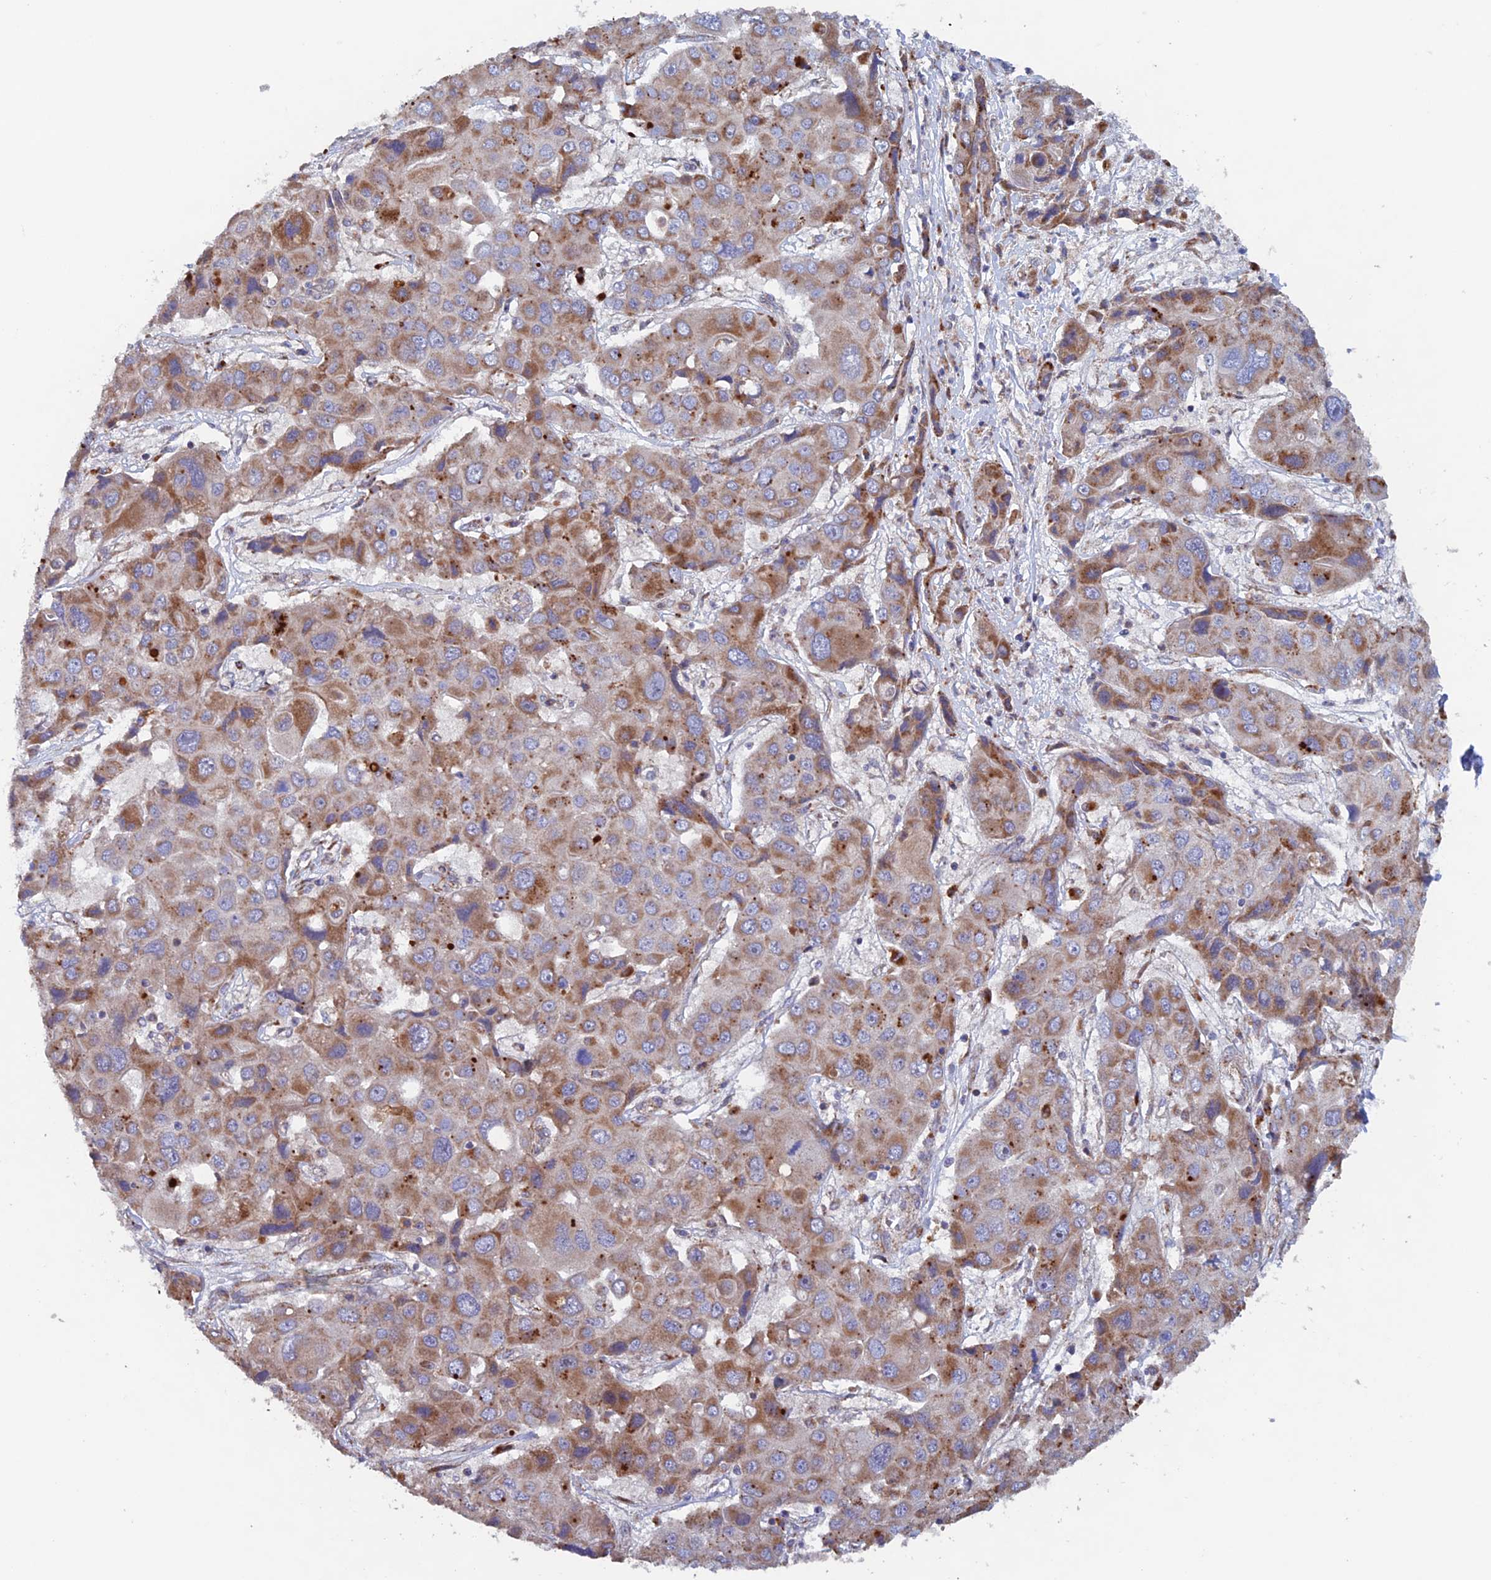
{"staining": {"intensity": "moderate", "quantity": "25%-75%", "location": "cytoplasmic/membranous"}, "tissue": "liver cancer", "cell_type": "Tumor cells", "image_type": "cancer", "snomed": [{"axis": "morphology", "description": "Cholangiocarcinoma"}, {"axis": "topography", "description": "Liver"}], "caption": "Tumor cells exhibit medium levels of moderate cytoplasmic/membranous expression in about 25%-75% of cells in human liver cancer.", "gene": "MRPL1", "patient": {"sex": "male", "age": 67}}